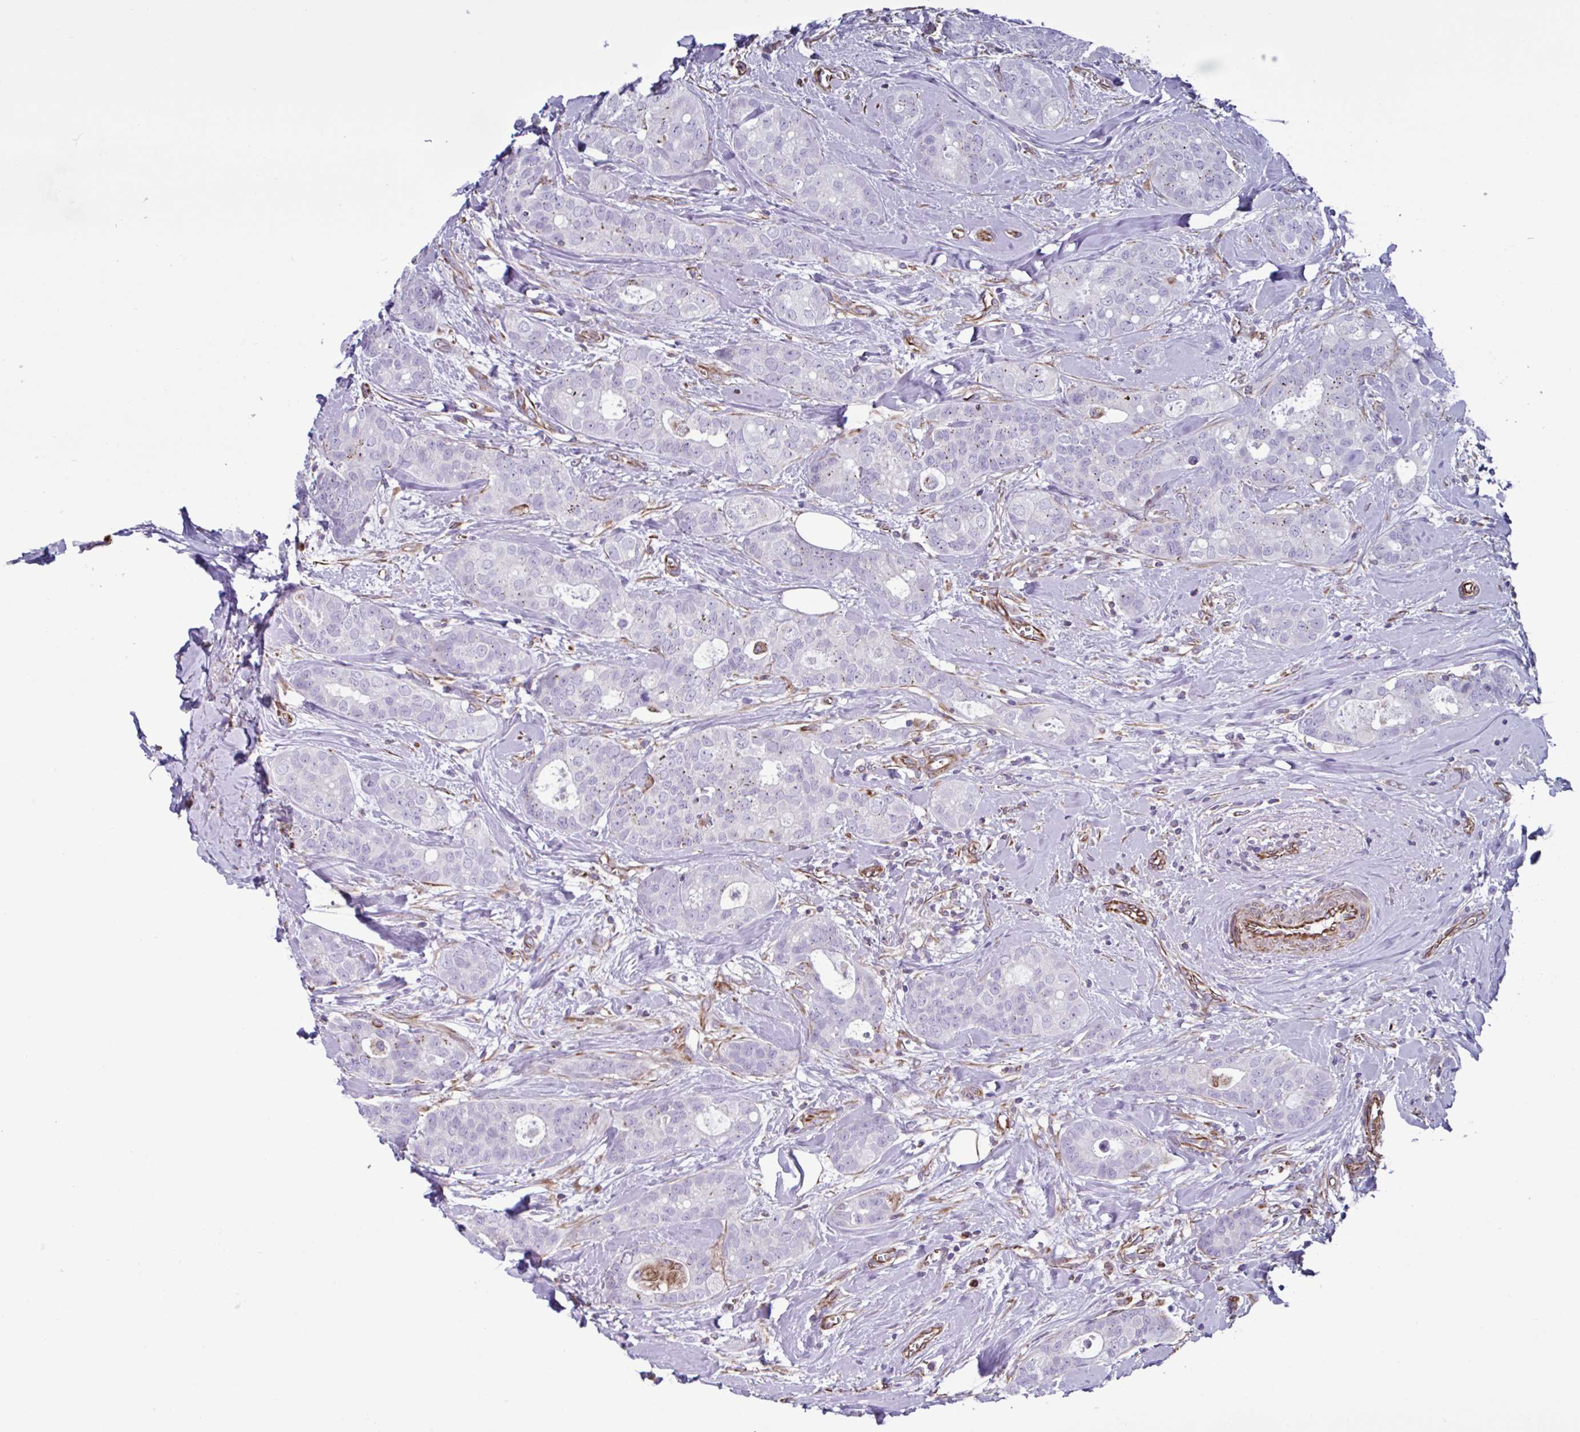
{"staining": {"intensity": "negative", "quantity": "none", "location": "none"}, "tissue": "breast cancer", "cell_type": "Tumor cells", "image_type": "cancer", "snomed": [{"axis": "morphology", "description": "Duct carcinoma"}, {"axis": "topography", "description": "Breast"}], "caption": "This is a image of immunohistochemistry (IHC) staining of infiltrating ductal carcinoma (breast), which shows no positivity in tumor cells.", "gene": "TMEM86B", "patient": {"sex": "female", "age": 45}}